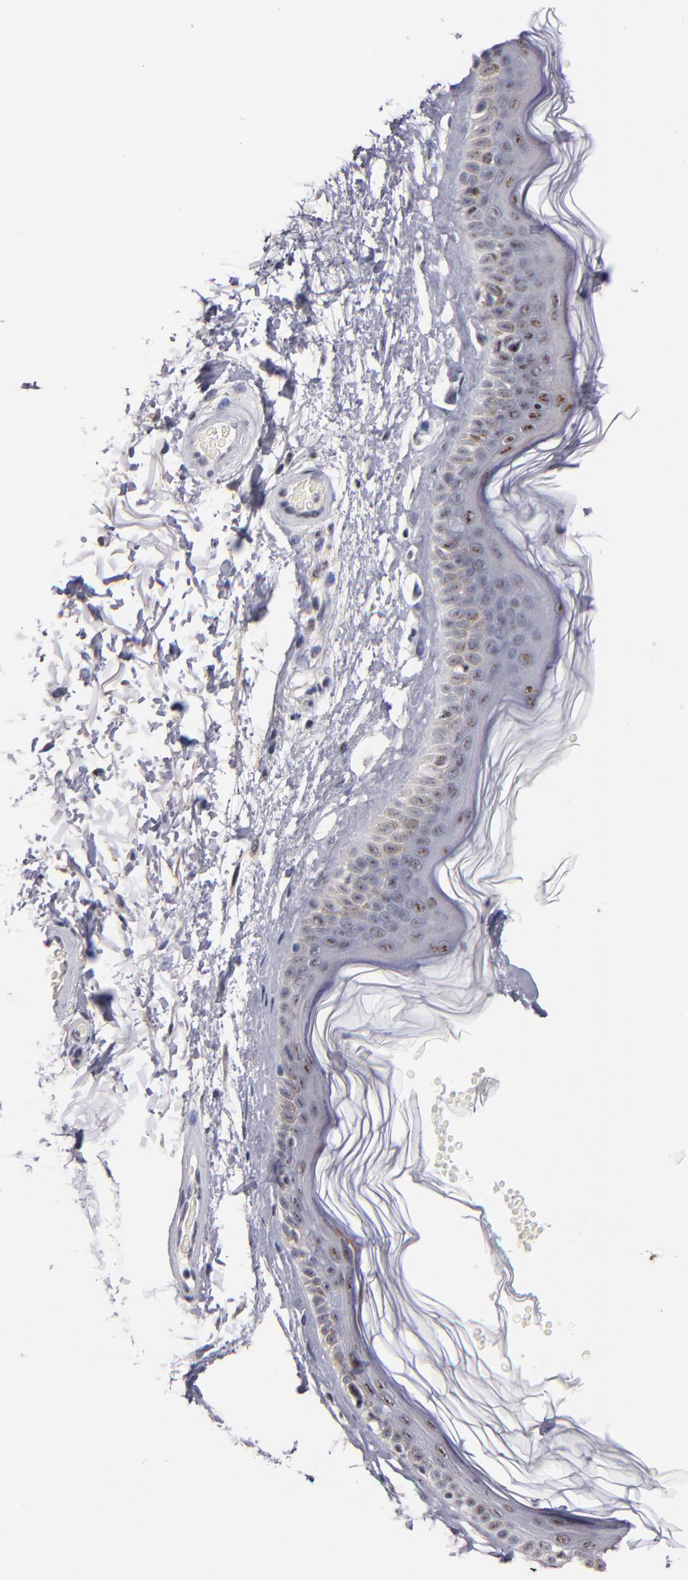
{"staining": {"intensity": "negative", "quantity": "none", "location": "none"}, "tissue": "skin", "cell_type": "Fibroblasts", "image_type": "normal", "snomed": [{"axis": "morphology", "description": "Normal tissue, NOS"}, {"axis": "topography", "description": "Skin"}], "caption": "High magnification brightfield microscopy of normal skin stained with DAB (brown) and counterstained with hematoxylin (blue): fibroblasts show no significant expression.", "gene": "RAF1", "patient": {"sex": "male", "age": 63}}